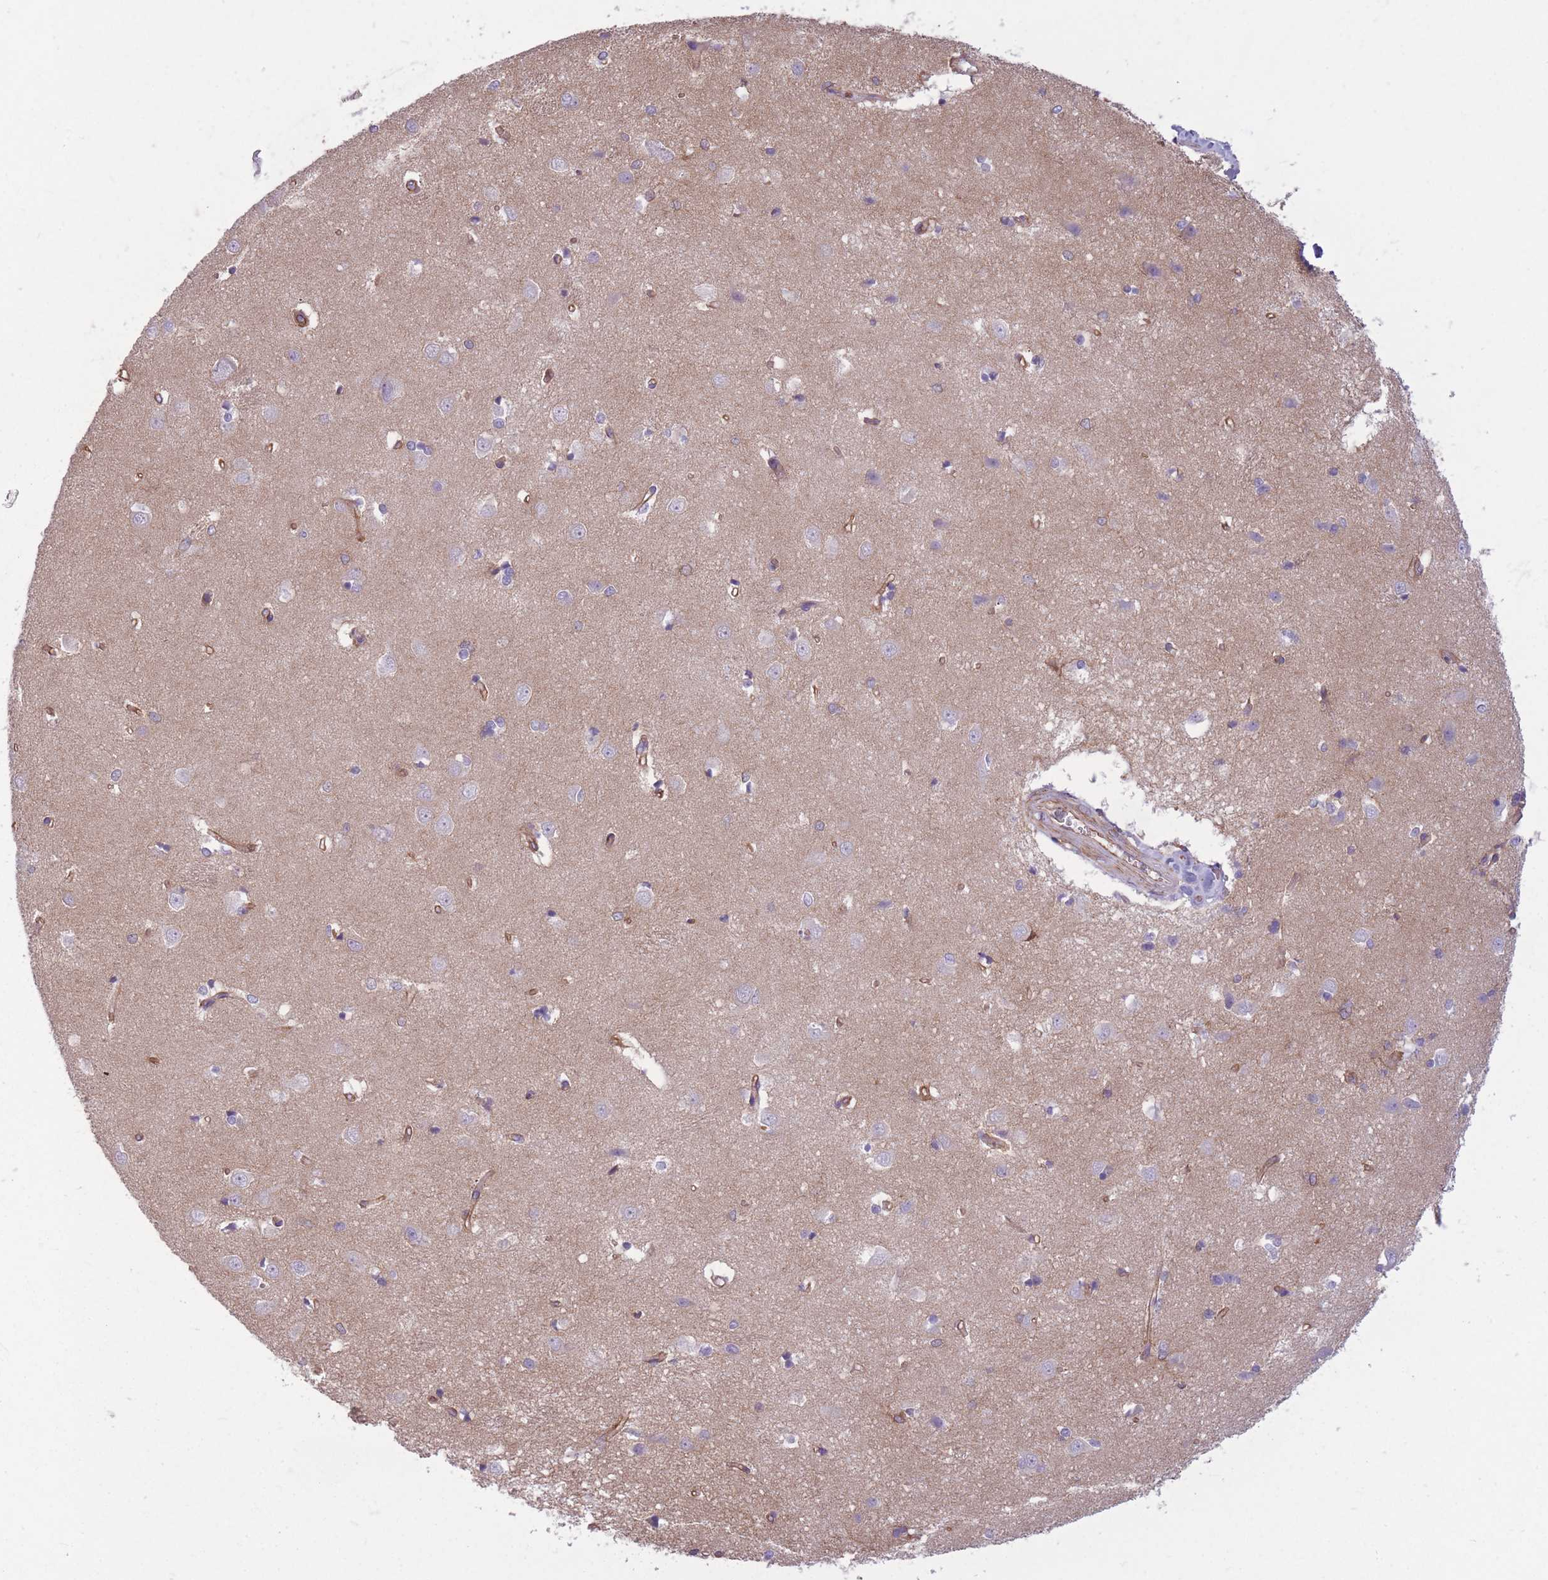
{"staining": {"intensity": "negative", "quantity": "none", "location": "none"}, "tissue": "caudate", "cell_type": "Glial cells", "image_type": "normal", "snomed": [{"axis": "morphology", "description": "Normal tissue, NOS"}, {"axis": "topography", "description": "Lateral ventricle wall"}], "caption": "A high-resolution micrograph shows immunohistochemistry (IHC) staining of benign caudate, which reveals no significant staining in glial cells.", "gene": "ADD1", "patient": {"sex": "male", "age": 37}}